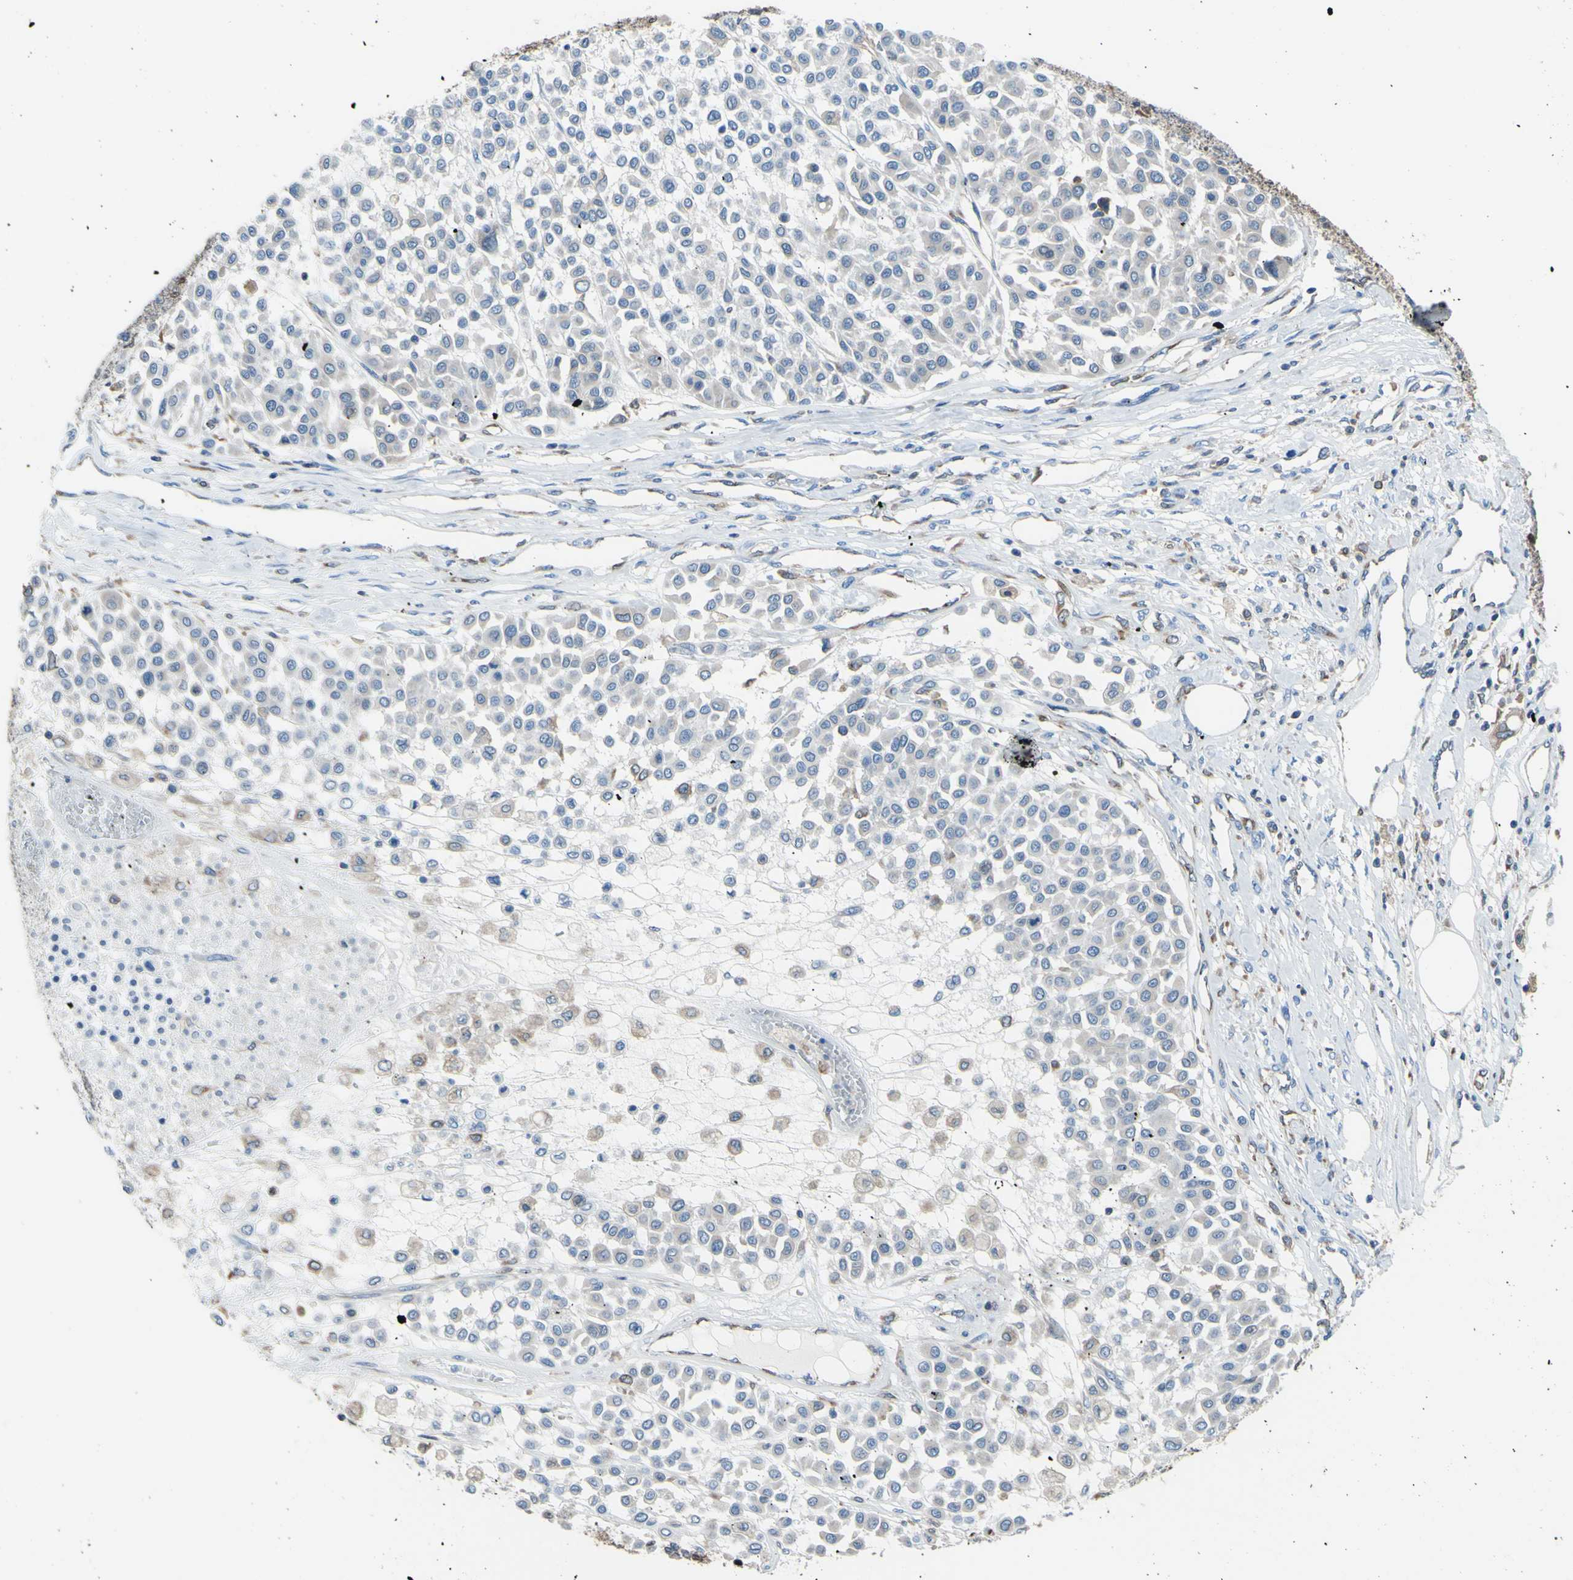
{"staining": {"intensity": "negative", "quantity": "none", "location": "none"}, "tissue": "melanoma", "cell_type": "Tumor cells", "image_type": "cancer", "snomed": [{"axis": "morphology", "description": "Malignant melanoma, Metastatic site"}, {"axis": "topography", "description": "Soft tissue"}], "caption": "Protein analysis of melanoma demonstrates no significant positivity in tumor cells.", "gene": "MGST2", "patient": {"sex": "male", "age": 41}}